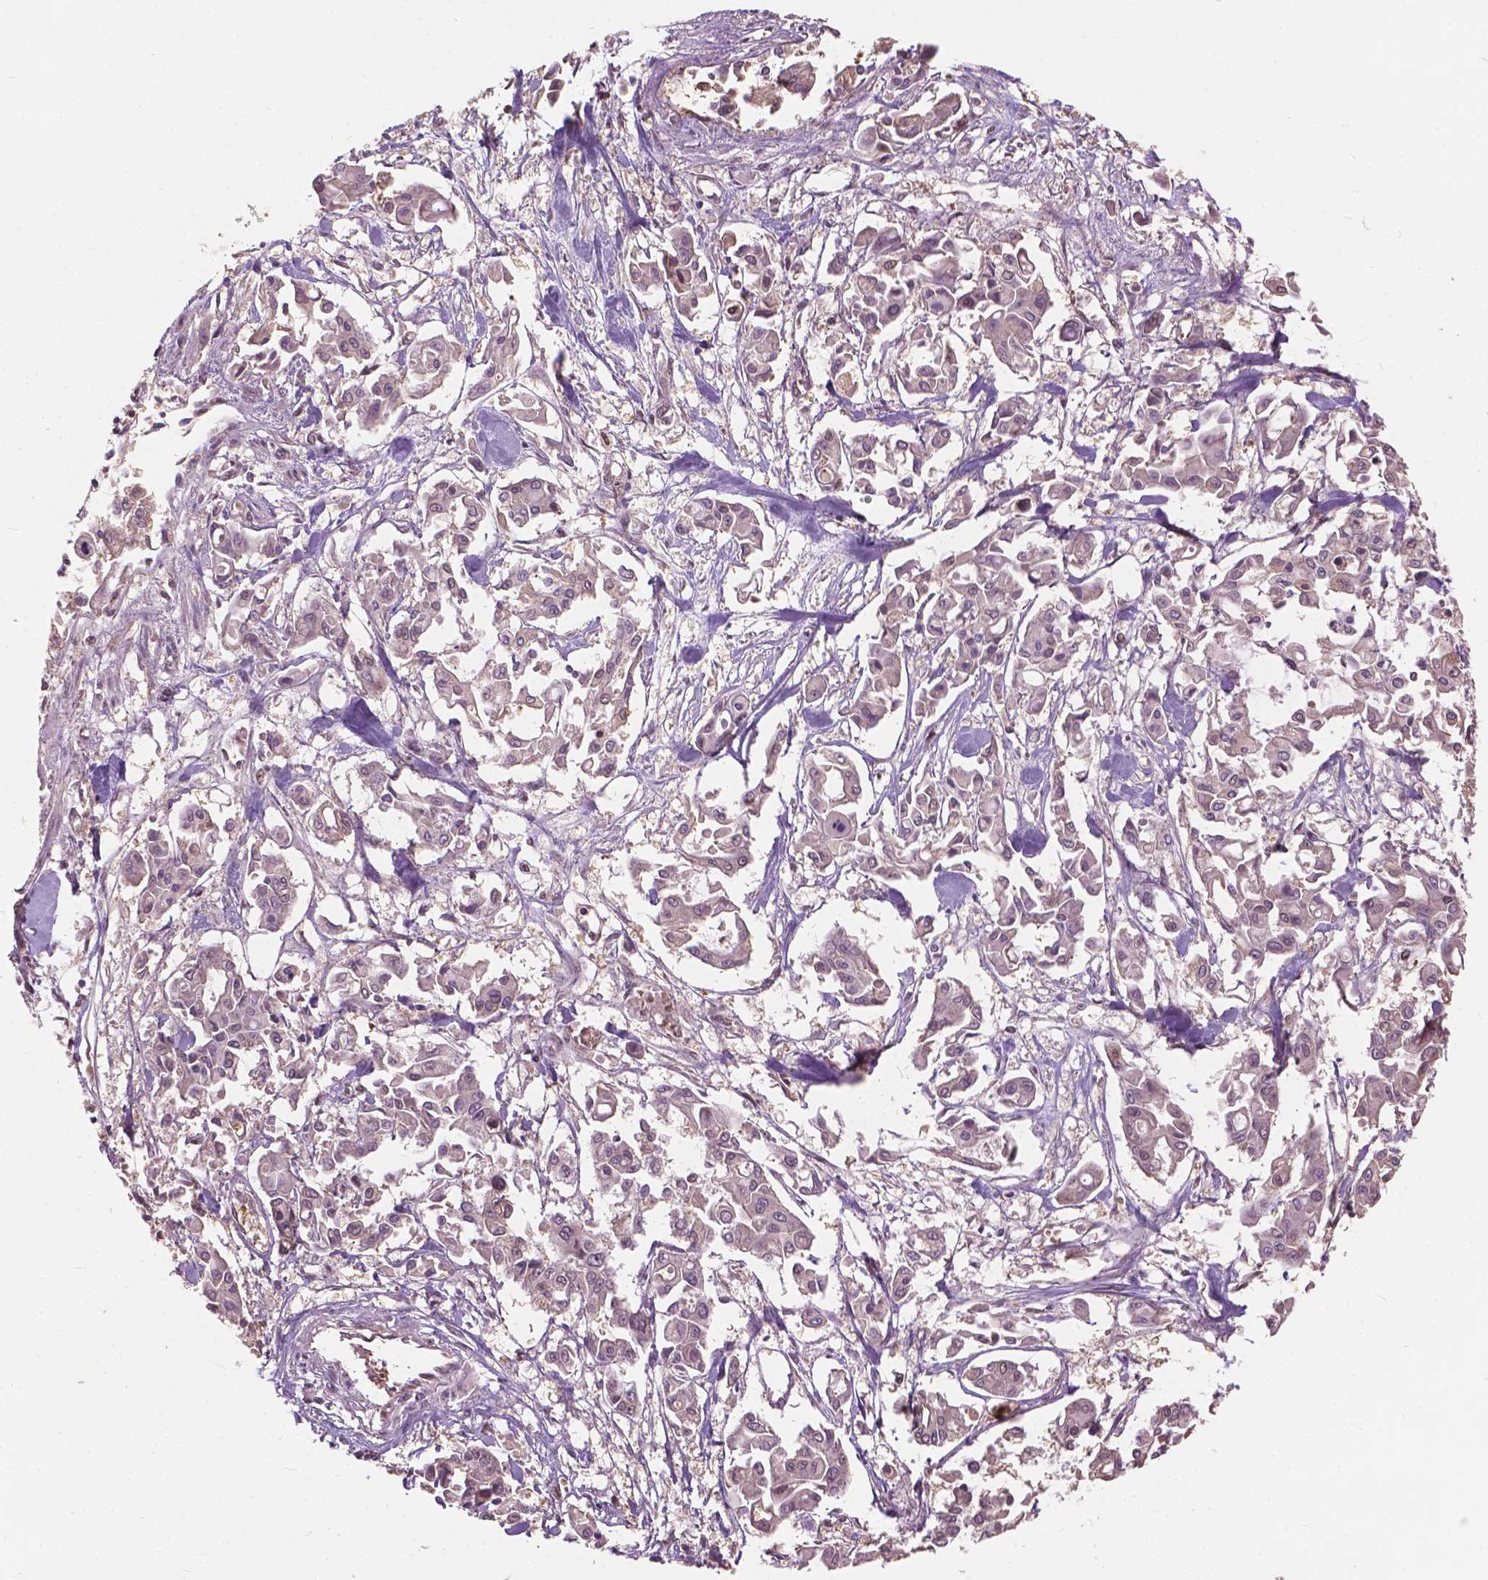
{"staining": {"intensity": "weak", "quantity": "25%-75%", "location": "nuclear"}, "tissue": "pancreatic cancer", "cell_type": "Tumor cells", "image_type": "cancer", "snomed": [{"axis": "morphology", "description": "Adenocarcinoma, NOS"}, {"axis": "topography", "description": "Pancreas"}], "caption": "Weak nuclear positivity for a protein is identified in approximately 25%-75% of tumor cells of pancreatic cancer using immunohistochemistry.", "gene": "ANP32B", "patient": {"sex": "male", "age": 61}}